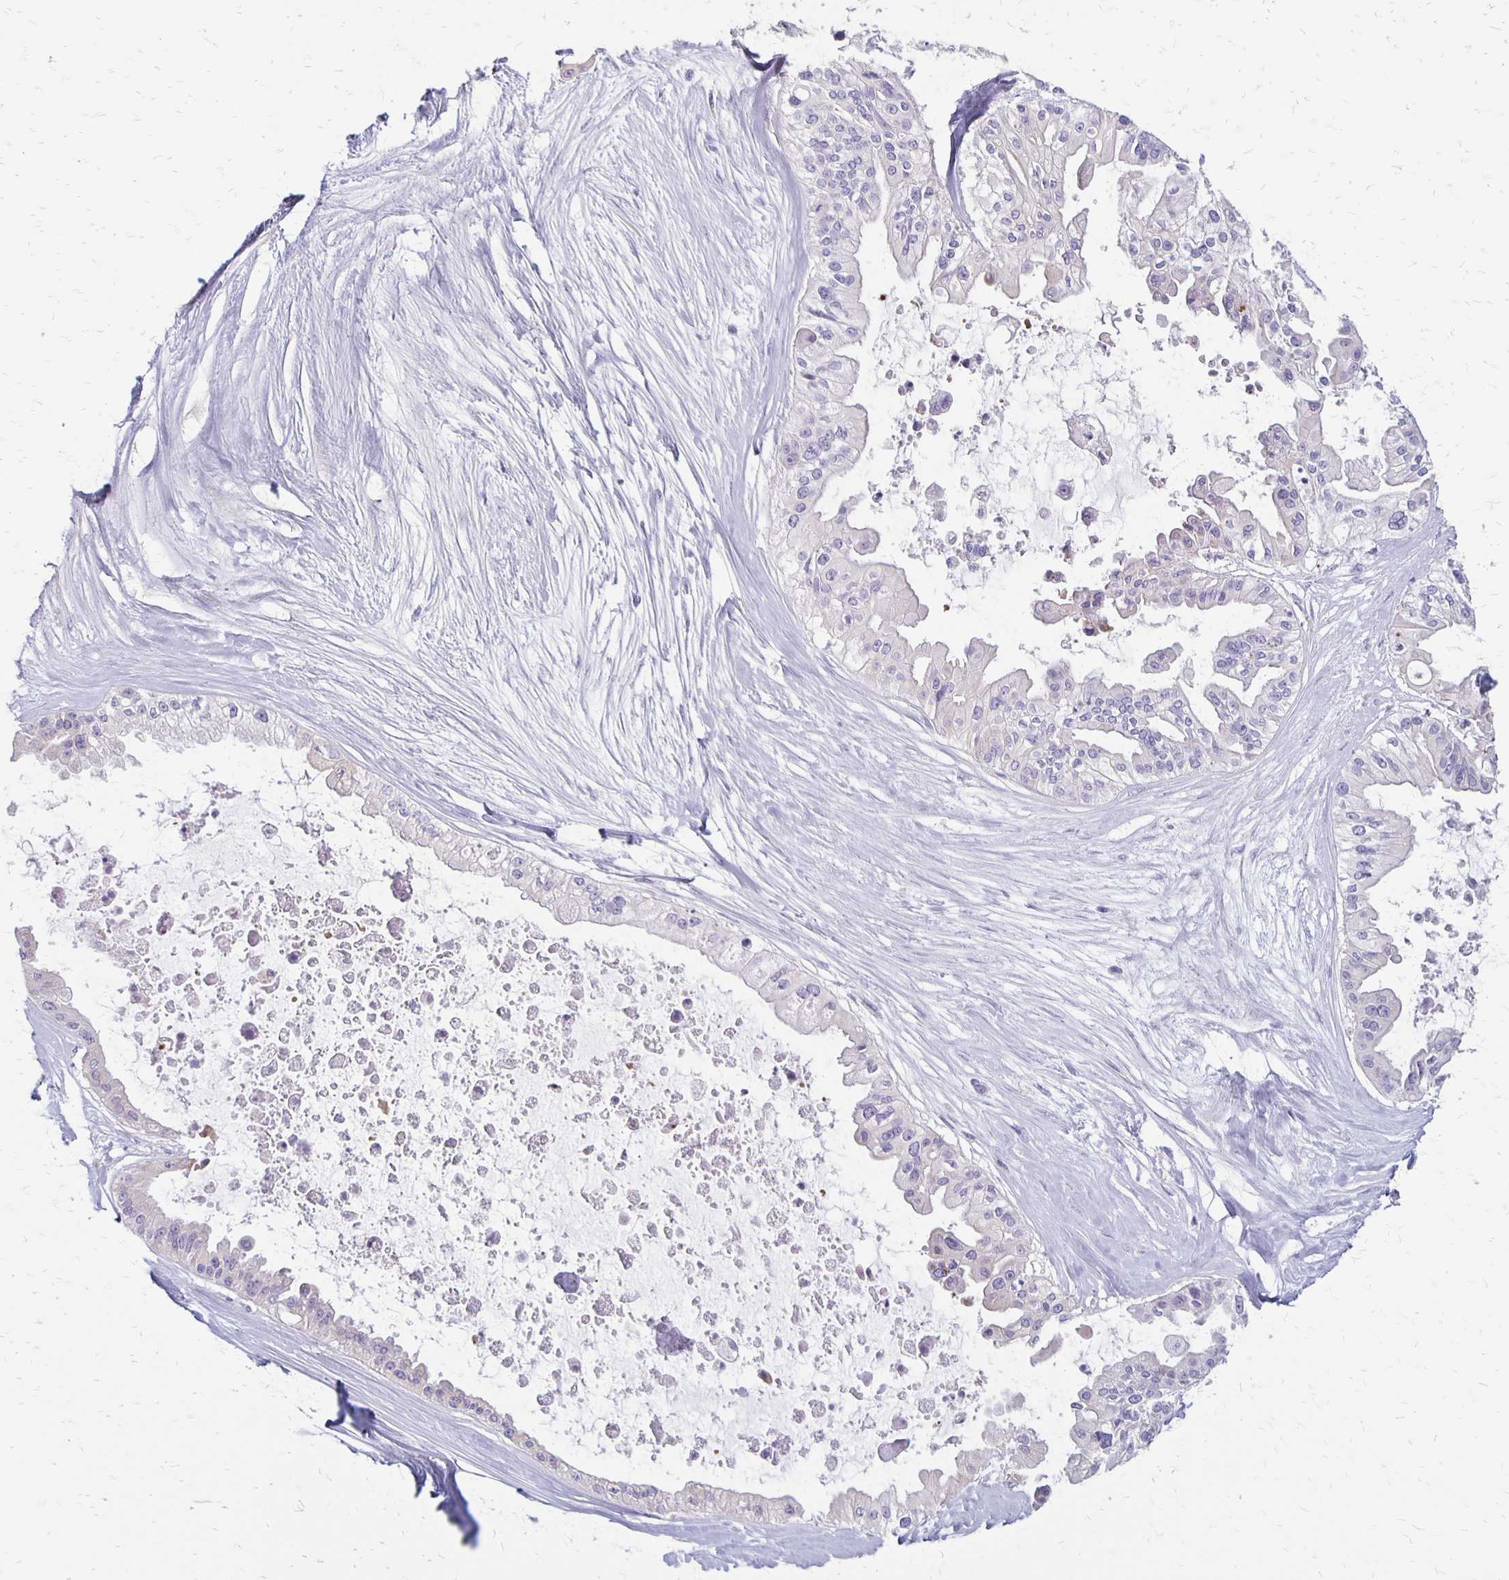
{"staining": {"intensity": "negative", "quantity": "none", "location": "none"}, "tissue": "ovarian cancer", "cell_type": "Tumor cells", "image_type": "cancer", "snomed": [{"axis": "morphology", "description": "Cystadenocarcinoma, serous, NOS"}, {"axis": "topography", "description": "Ovary"}], "caption": "Tumor cells are negative for protein expression in human ovarian serous cystadenocarcinoma.", "gene": "HOMER1", "patient": {"sex": "female", "age": 56}}